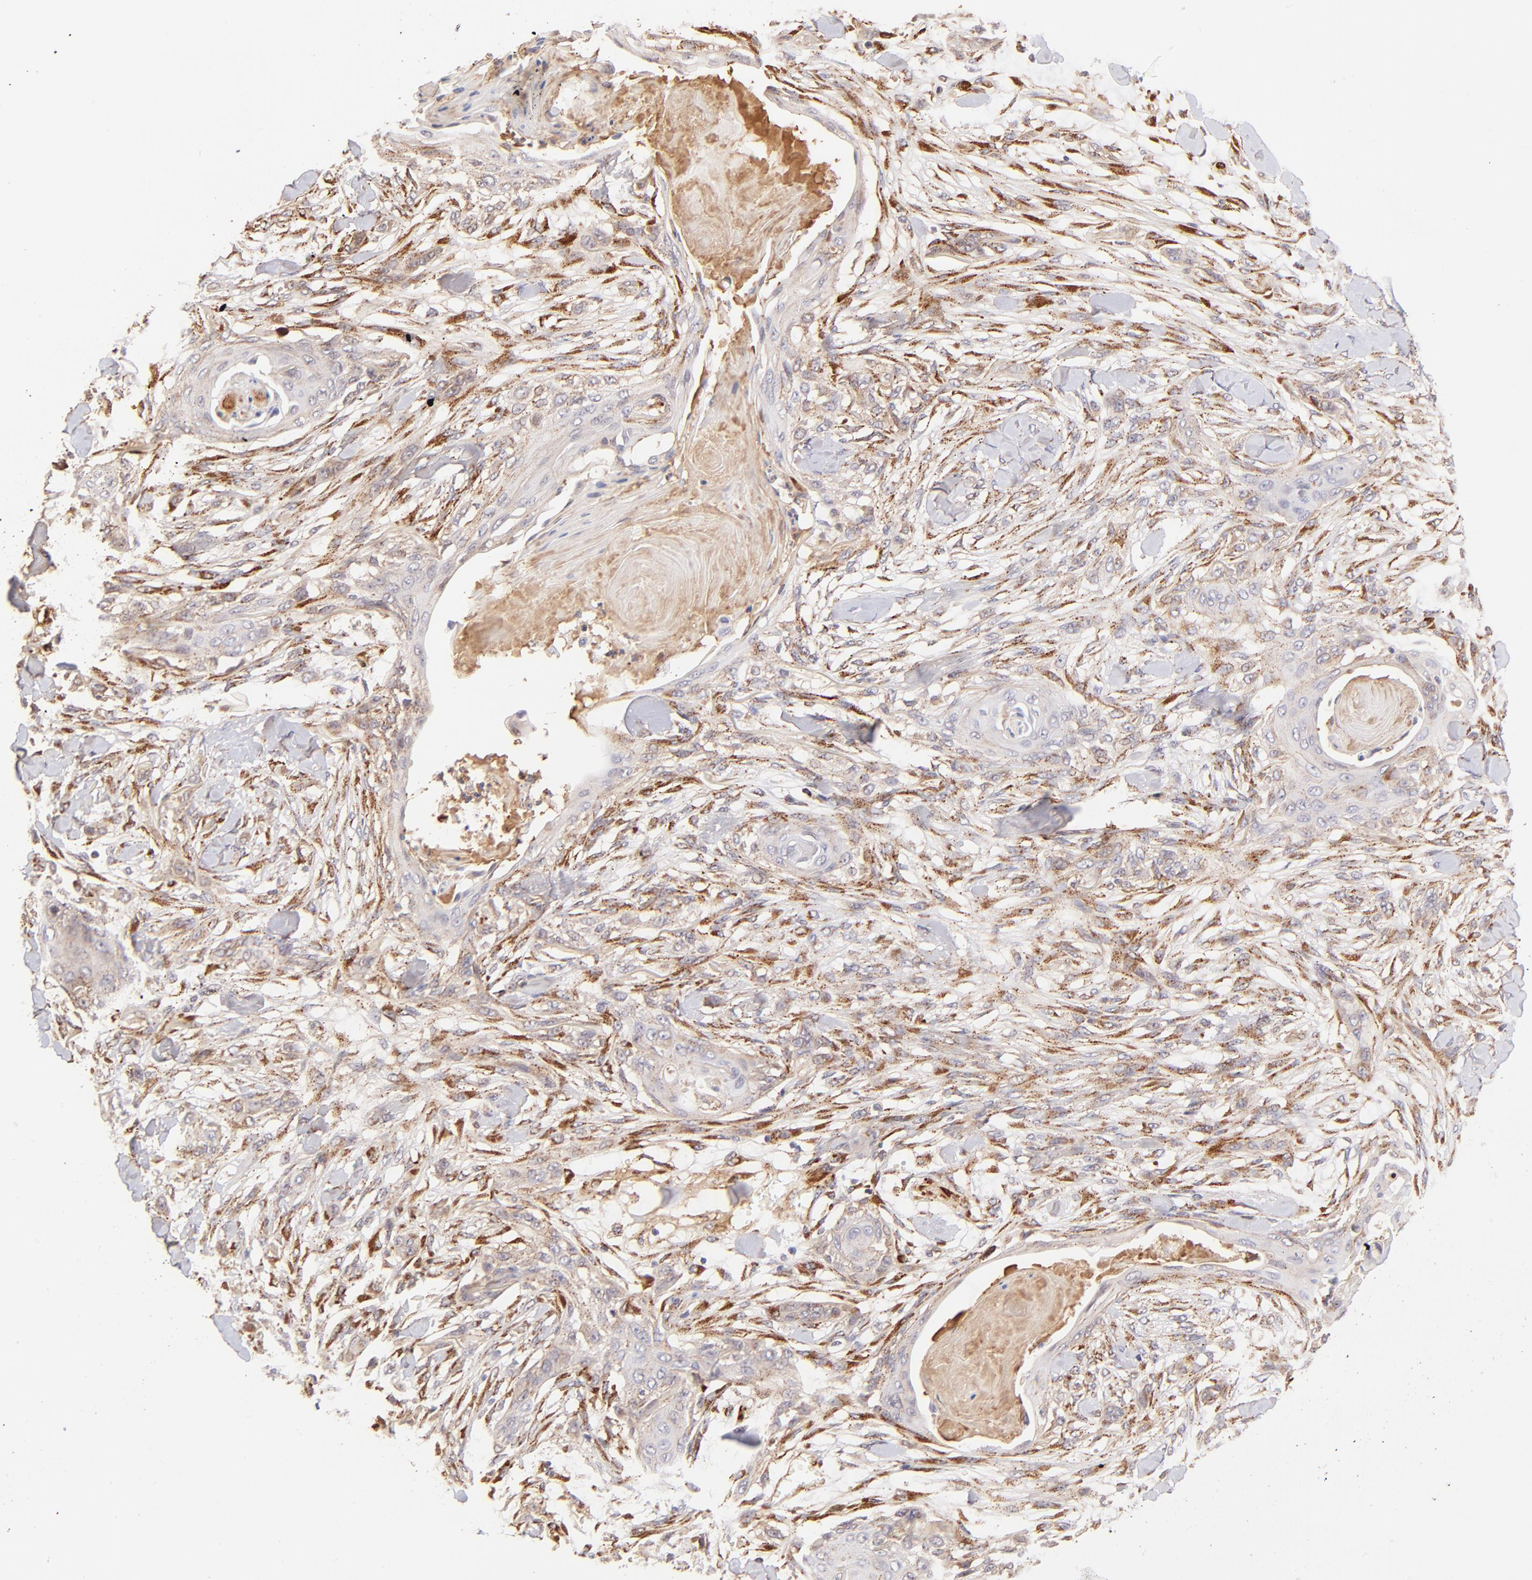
{"staining": {"intensity": "weak", "quantity": "25%-75%", "location": "cytoplasmic/membranous"}, "tissue": "skin cancer", "cell_type": "Tumor cells", "image_type": "cancer", "snomed": [{"axis": "morphology", "description": "Squamous cell carcinoma, NOS"}, {"axis": "topography", "description": "Skin"}], "caption": "A brown stain labels weak cytoplasmic/membranous positivity of a protein in human skin cancer tumor cells.", "gene": "SPARC", "patient": {"sex": "female", "age": 59}}